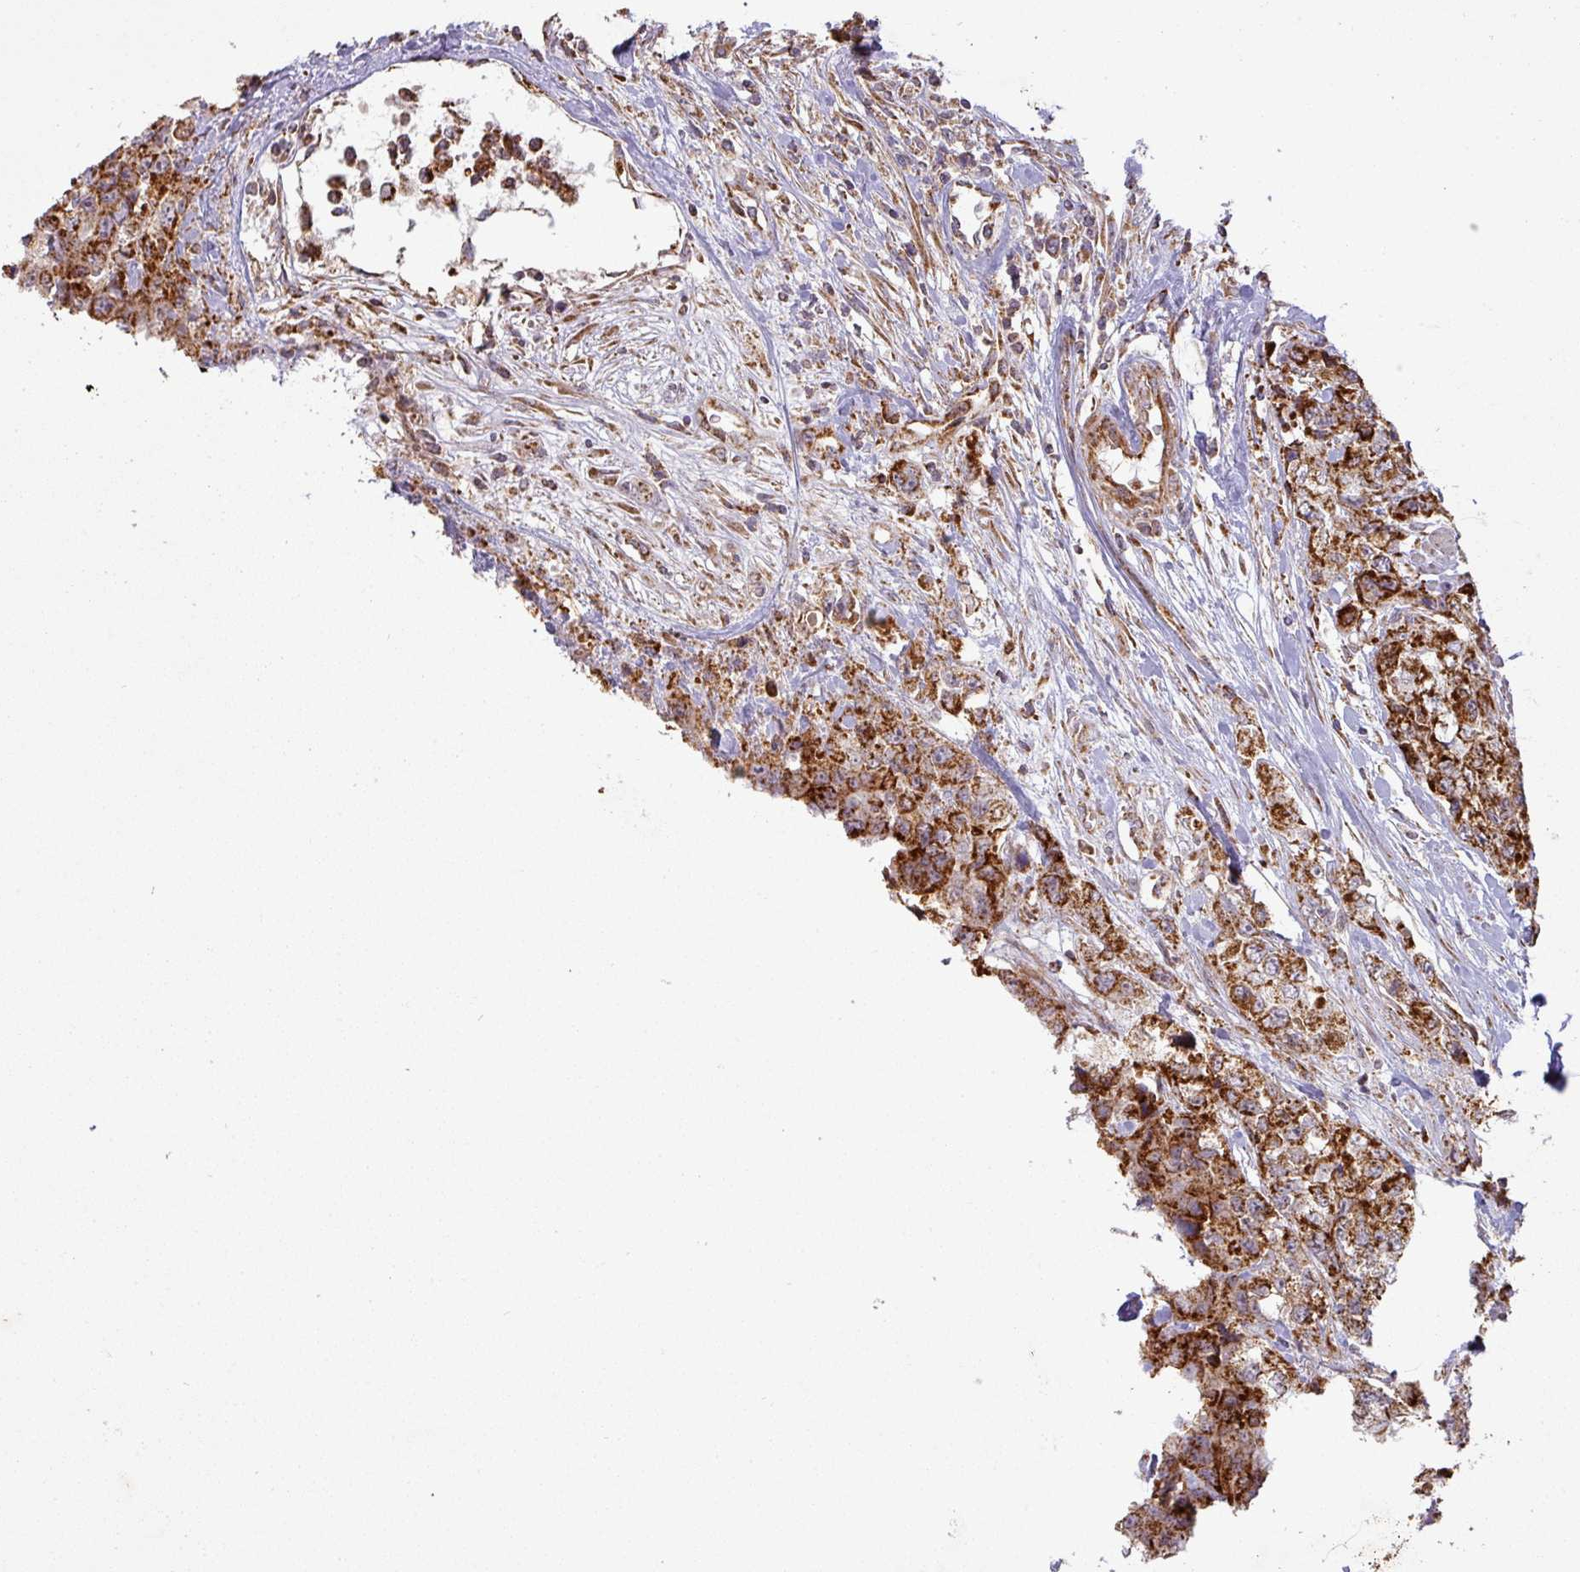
{"staining": {"intensity": "strong", "quantity": ">75%", "location": "cytoplasmic/membranous"}, "tissue": "urothelial cancer", "cell_type": "Tumor cells", "image_type": "cancer", "snomed": [{"axis": "morphology", "description": "Urothelial carcinoma, High grade"}, {"axis": "topography", "description": "Urinary bladder"}], "caption": "About >75% of tumor cells in urothelial cancer display strong cytoplasmic/membranous protein expression as visualized by brown immunohistochemical staining.", "gene": "GPD2", "patient": {"sex": "female", "age": 78}}